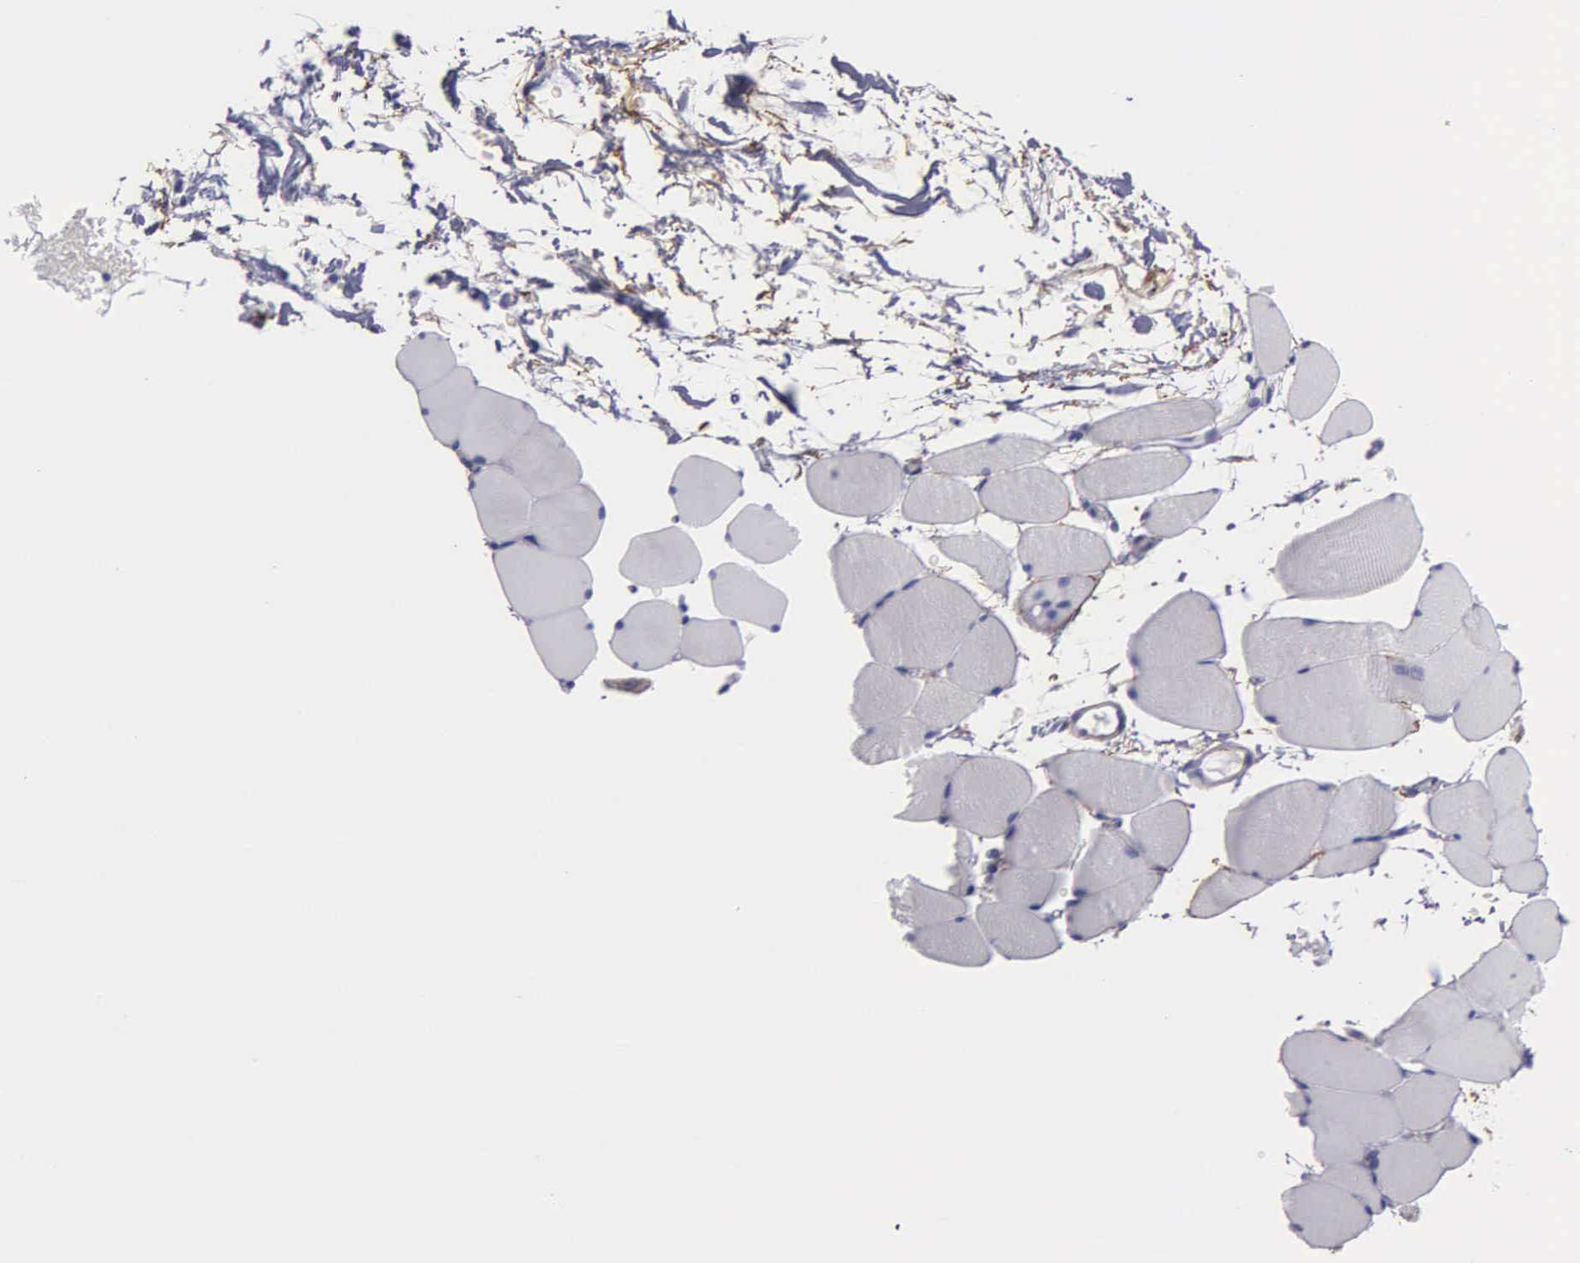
{"staining": {"intensity": "negative", "quantity": "none", "location": "none"}, "tissue": "skeletal muscle", "cell_type": "Myocytes", "image_type": "normal", "snomed": [{"axis": "morphology", "description": "Normal tissue, NOS"}, {"axis": "topography", "description": "Skeletal muscle"}, {"axis": "topography", "description": "Parathyroid gland"}], "caption": "Immunohistochemical staining of unremarkable skeletal muscle displays no significant positivity in myocytes. (DAB (3,3'-diaminobenzidine) immunohistochemistry visualized using brightfield microscopy, high magnification).", "gene": "FBLN5", "patient": {"sex": "female", "age": 37}}